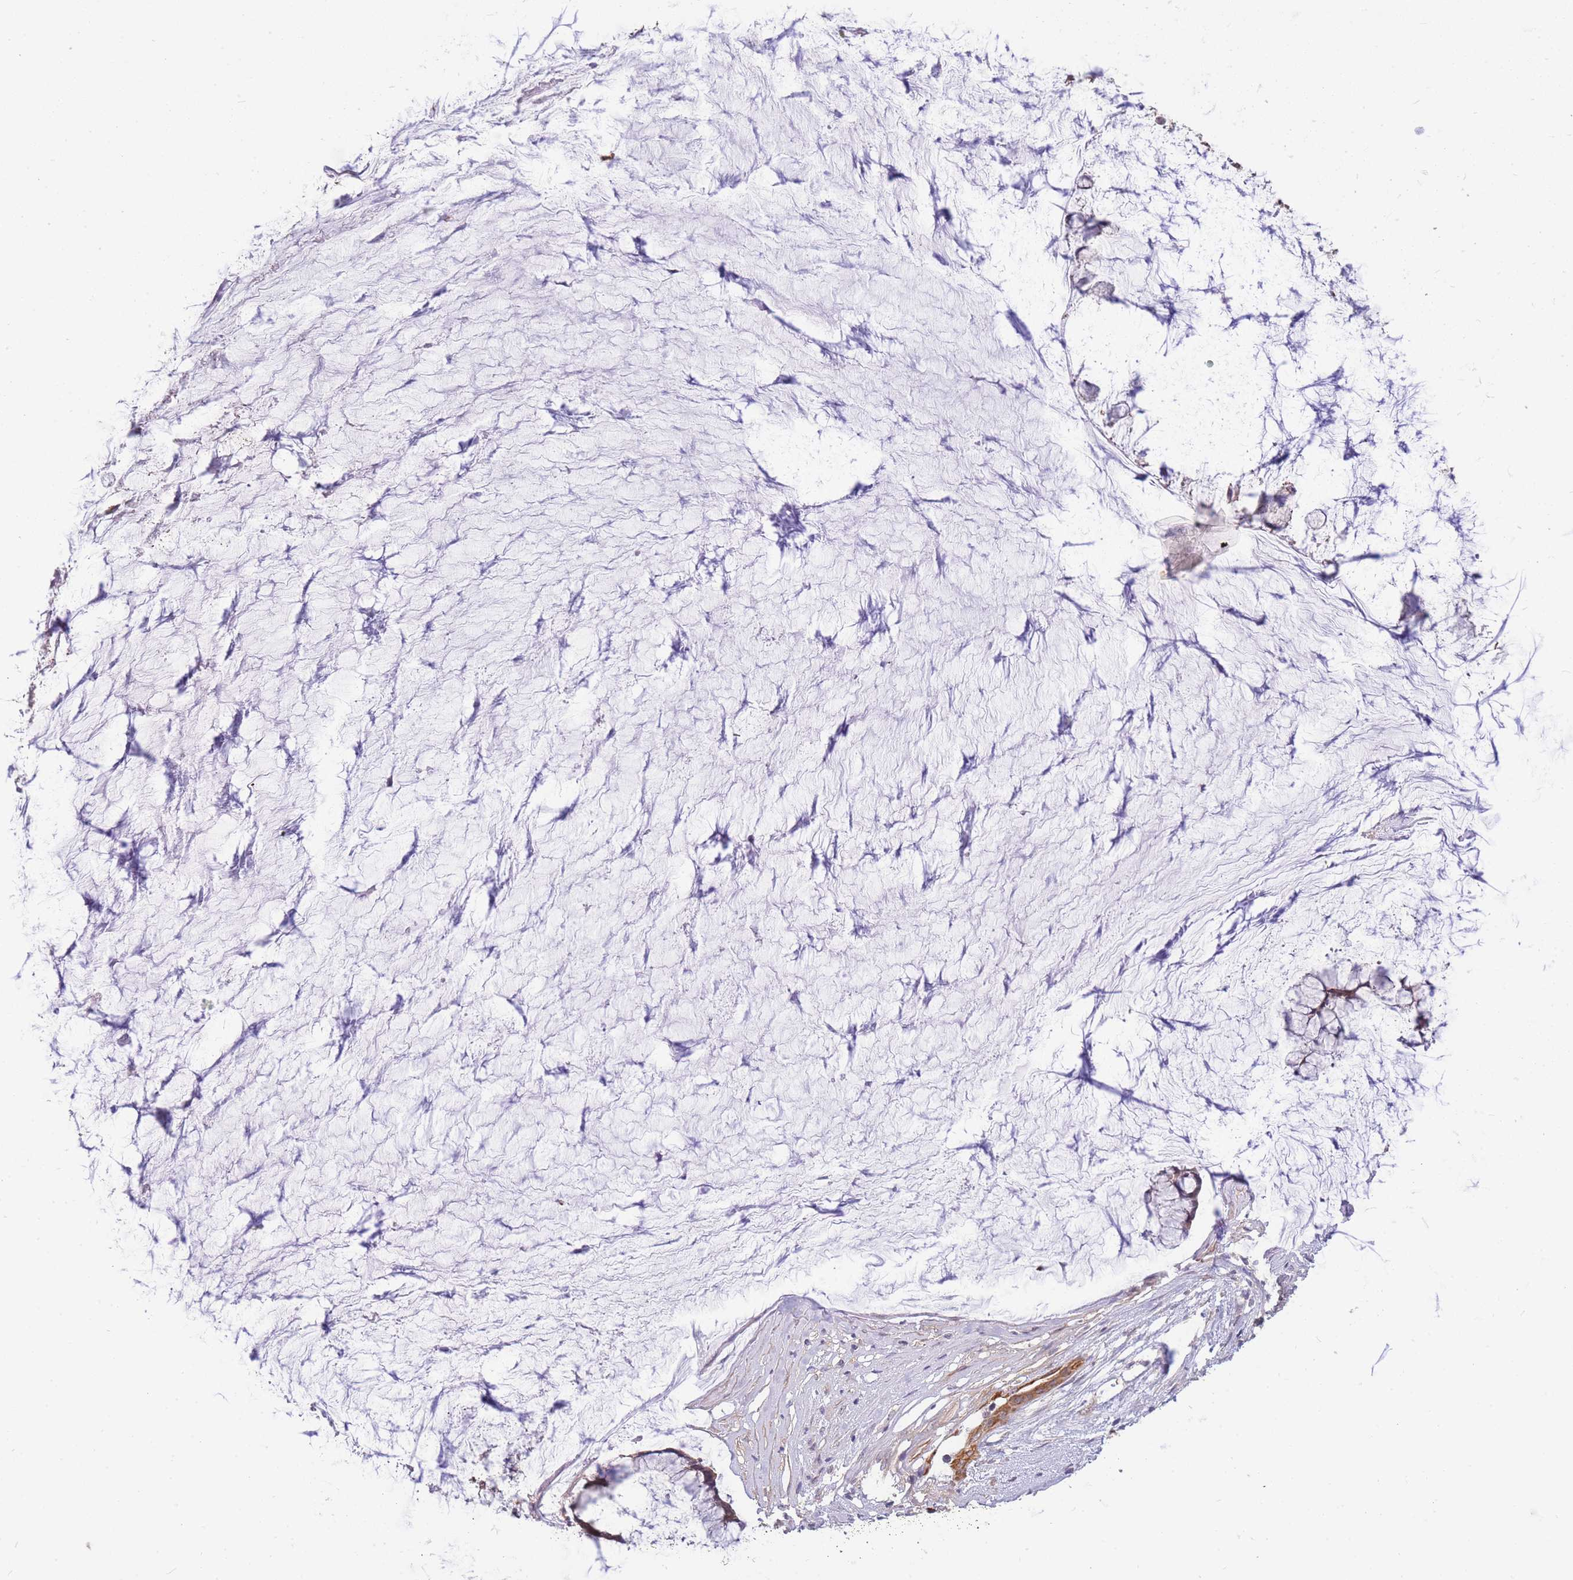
{"staining": {"intensity": "moderate", "quantity": "25%-75%", "location": "cytoplasmic/membranous"}, "tissue": "ovarian cancer", "cell_type": "Tumor cells", "image_type": "cancer", "snomed": [{"axis": "morphology", "description": "Cystadenocarcinoma, mucinous, NOS"}, {"axis": "topography", "description": "Ovary"}], "caption": "Brown immunohistochemical staining in human ovarian cancer reveals moderate cytoplasmic/membranous positivity in approximately 25%-75% of tumor cells. The protein is shown in brown color, while the nuclei are stained blue.", "gene": "SMC6", "patient": {"sex": "female", "age": 42}}